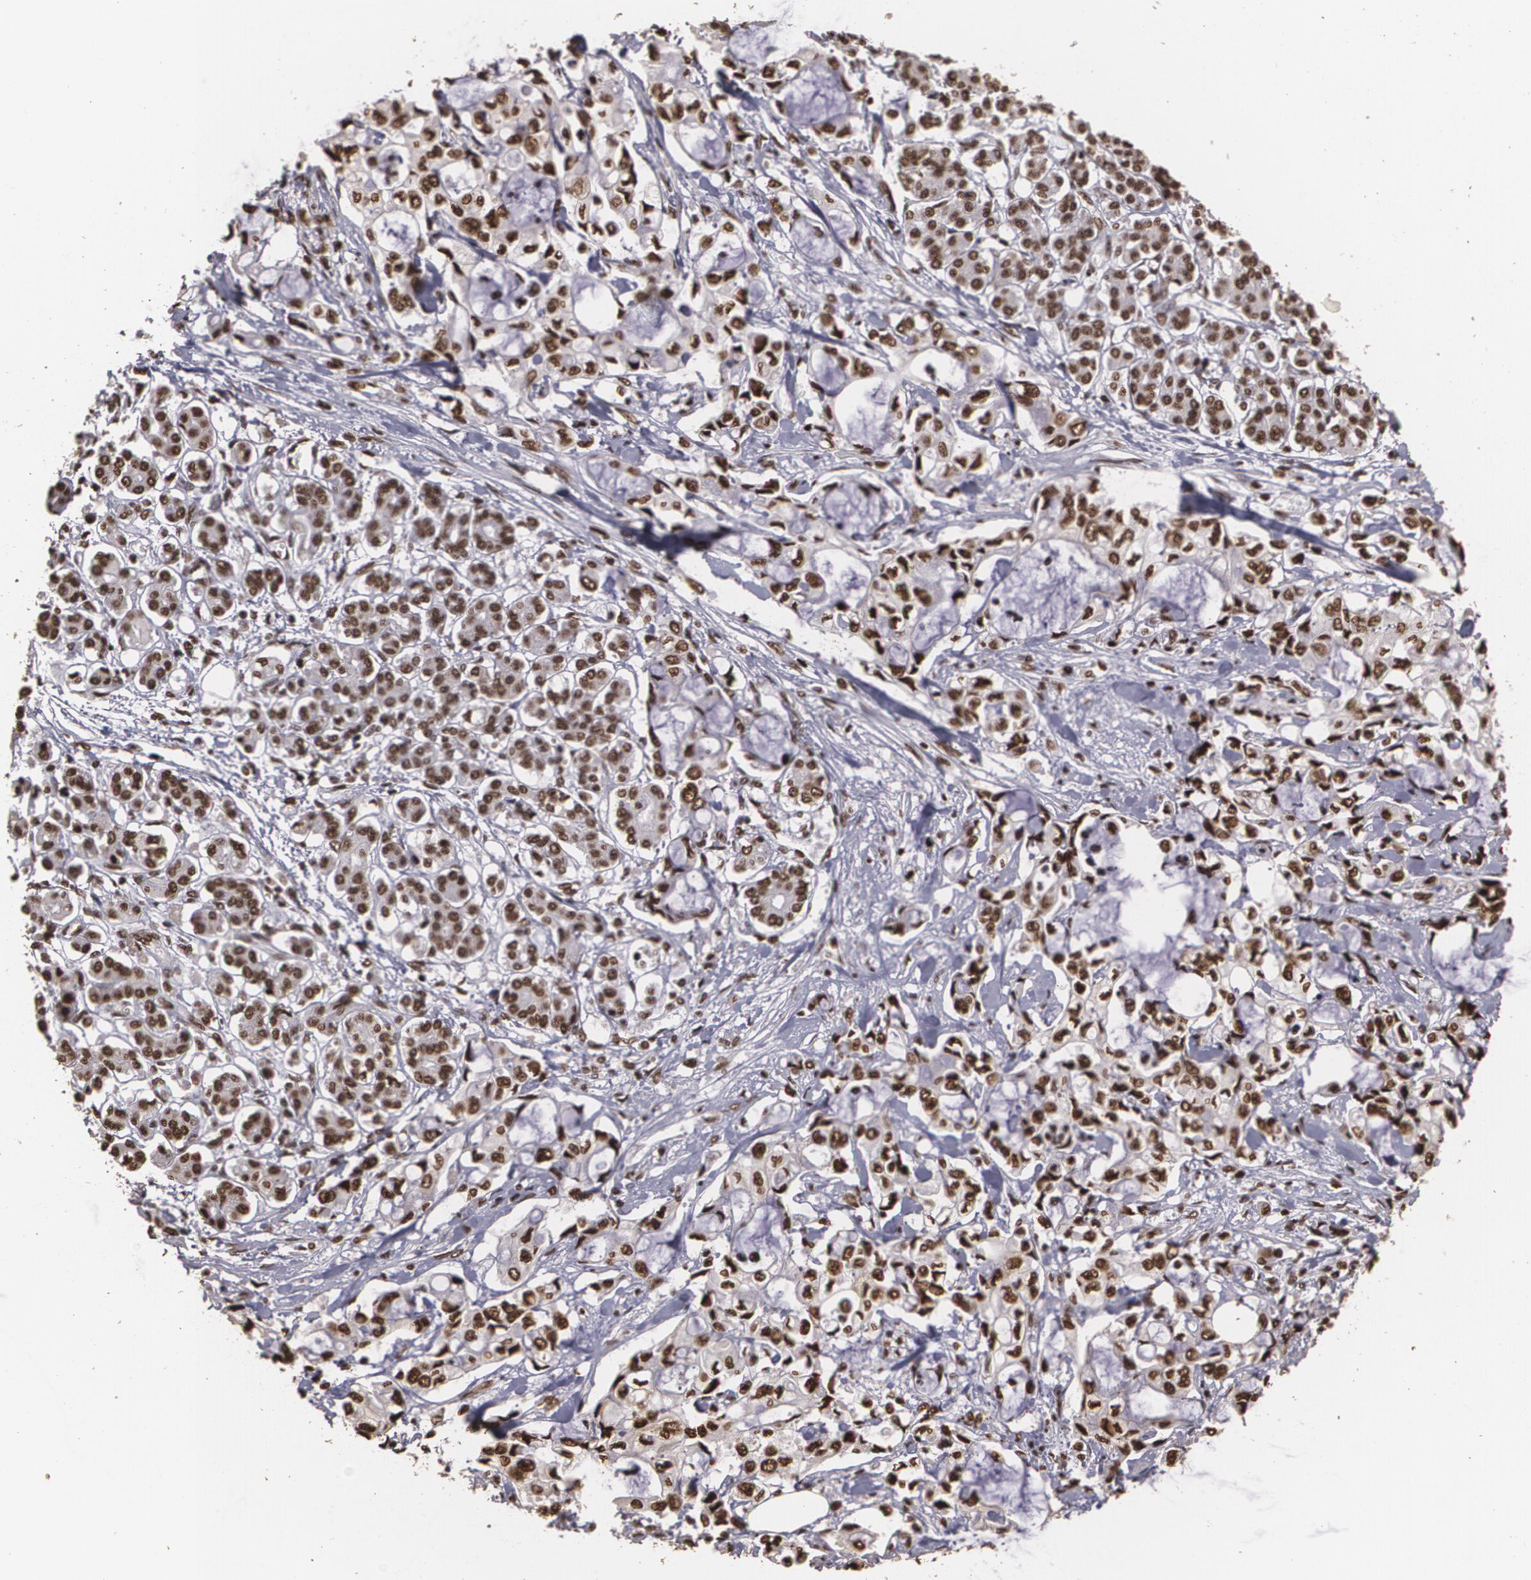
{"staining": {"intensity": "moderate", "quantity": ">75%", "location": "nuclear"}, "tissue": "pancreatic cancer", "cell_type": "Tumor cells", "image_type": "cancer", "snomed": [{"axis": "morphology", "description": "Adenocarcinoma, NOS"}, {"axis": "topography", "description": "Pancreas"}], "caption": "About >75% of tumor cells in human pancreatic cancer (adenocarcinoma) exhibit moderate nuclear protein expression as visualized by brown immunohistochemical staining.", "gene": "RCOR1", "patient": {"sex": "female", "age": 70}}